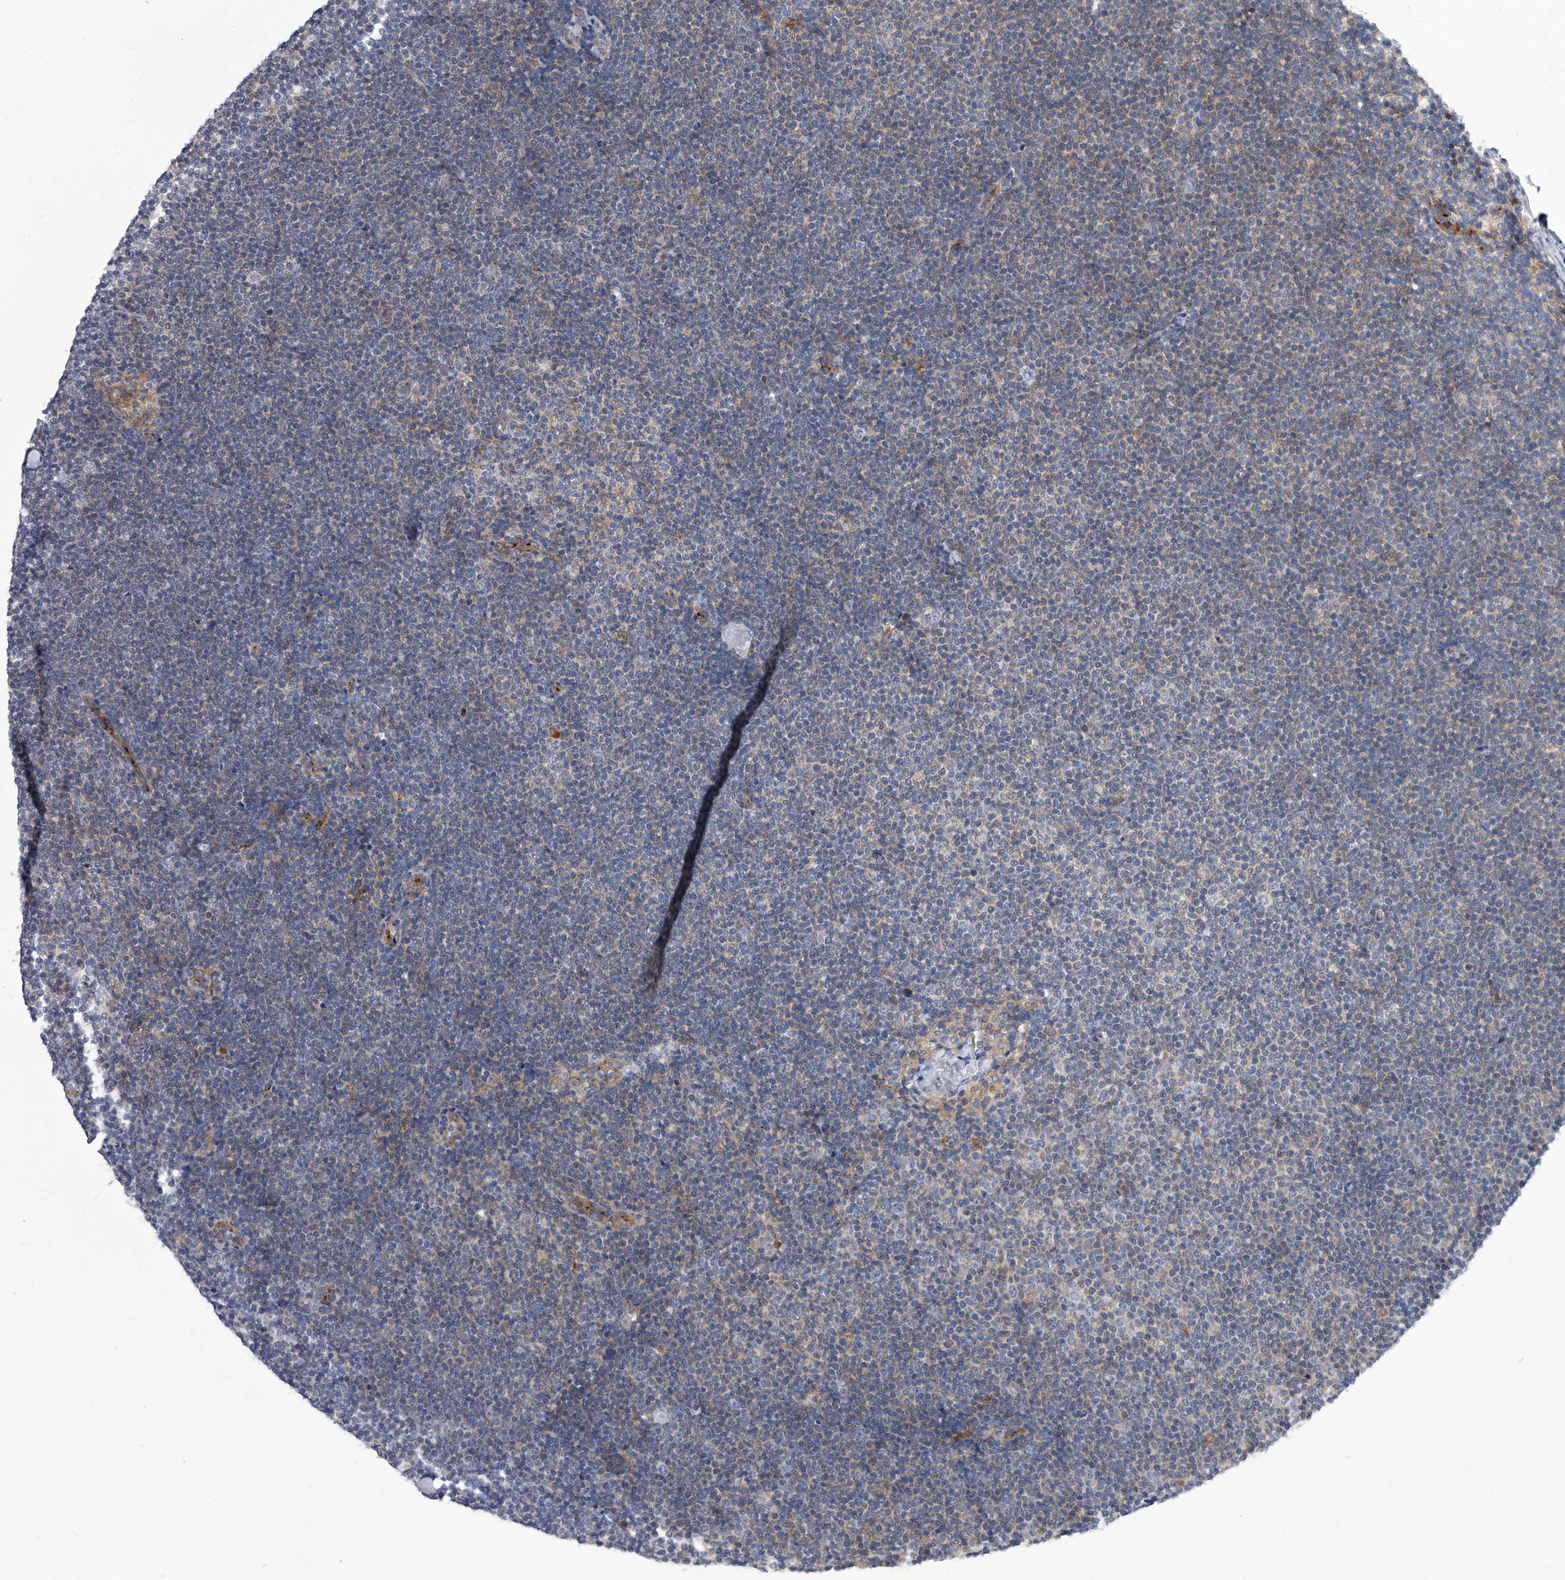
{"staining": {"intensity": "weak", "quantity": "25%-75%", "location": "cytoplasmic/membranous"}, "tissue": "lymphoma", "cell_type": "Tumor cells", "image_type": "cancer", "snomed": [{"axis": "morphology", "description": "Malignant lymphoma, non-Hodgkin's type, Low grade"}, {"axis": "topography", "description": "Lymph node"}], "caption": "This micrograph demonstrates IHC staining of human malignant lymphoma, non-Hodgkin's type (low-grade), with low weak cytoplasmic/membranous positivity in approximately 25%-75% of tumor cells.", "gene": "SPP1", "patient": {"sex": "female", "age": 53}}